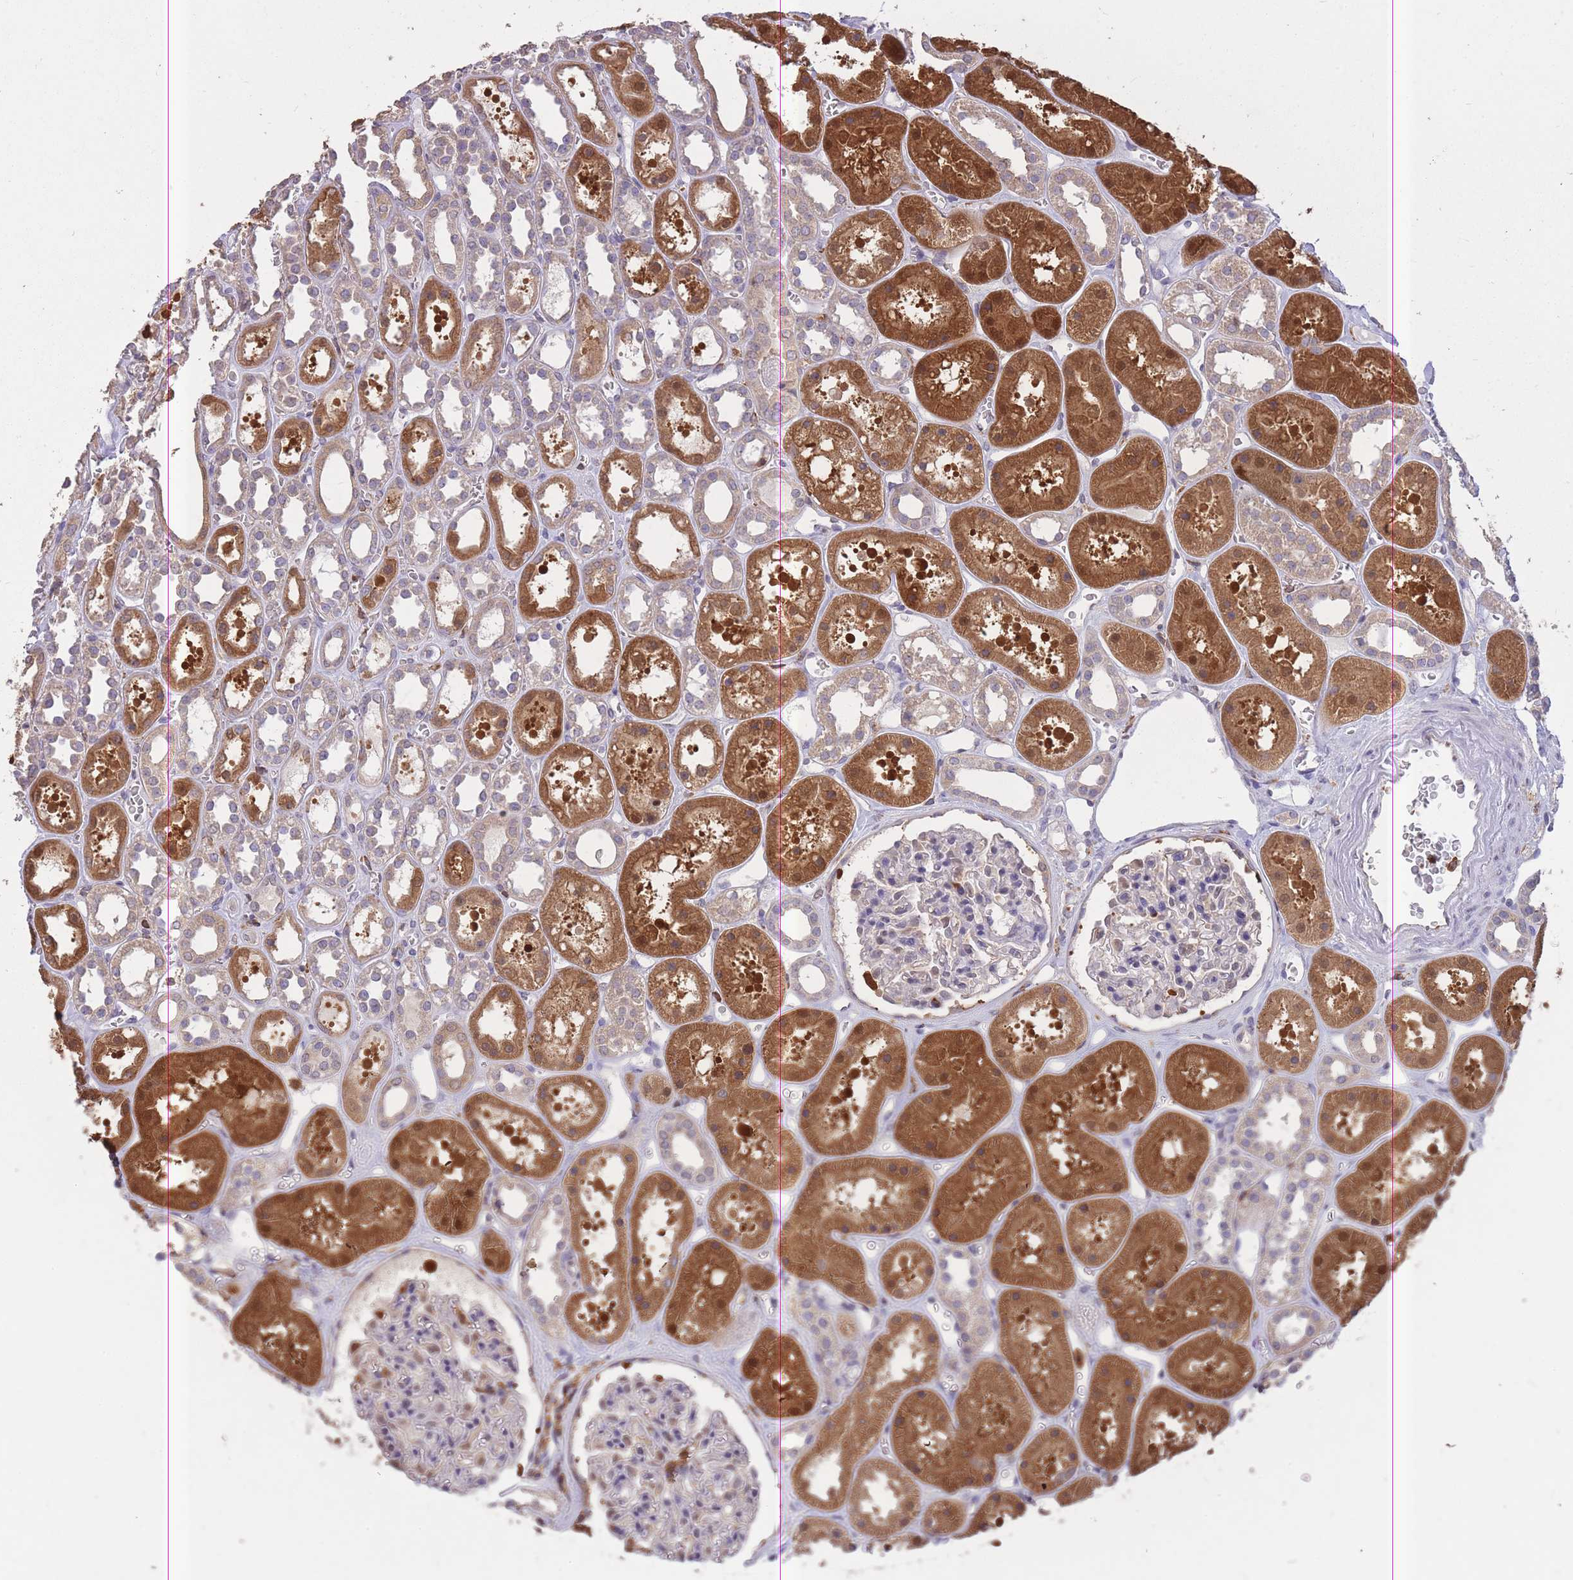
{"staining": {"intensity": "moderate", "quantity": "<25%", "location": "cytoplasmic/membranous,nuclear"}, "tissue": "kidney", "cell_type": "Cells in glomeruli", "image_type": "normal", "snomed": [{"axis": "morphology", "description": "Normal tissue, NOS"}, {"axis": "topography", "description": "Kidney"}], "caption": "Protein expression analysis of unremarkable human kidney reveals moderate cytoplasmic/membranous,nuclear positivity in about <25% of cells in glomeruli.", "gene": "GMIP", "patient": {"sex": "female", "age": 41}}